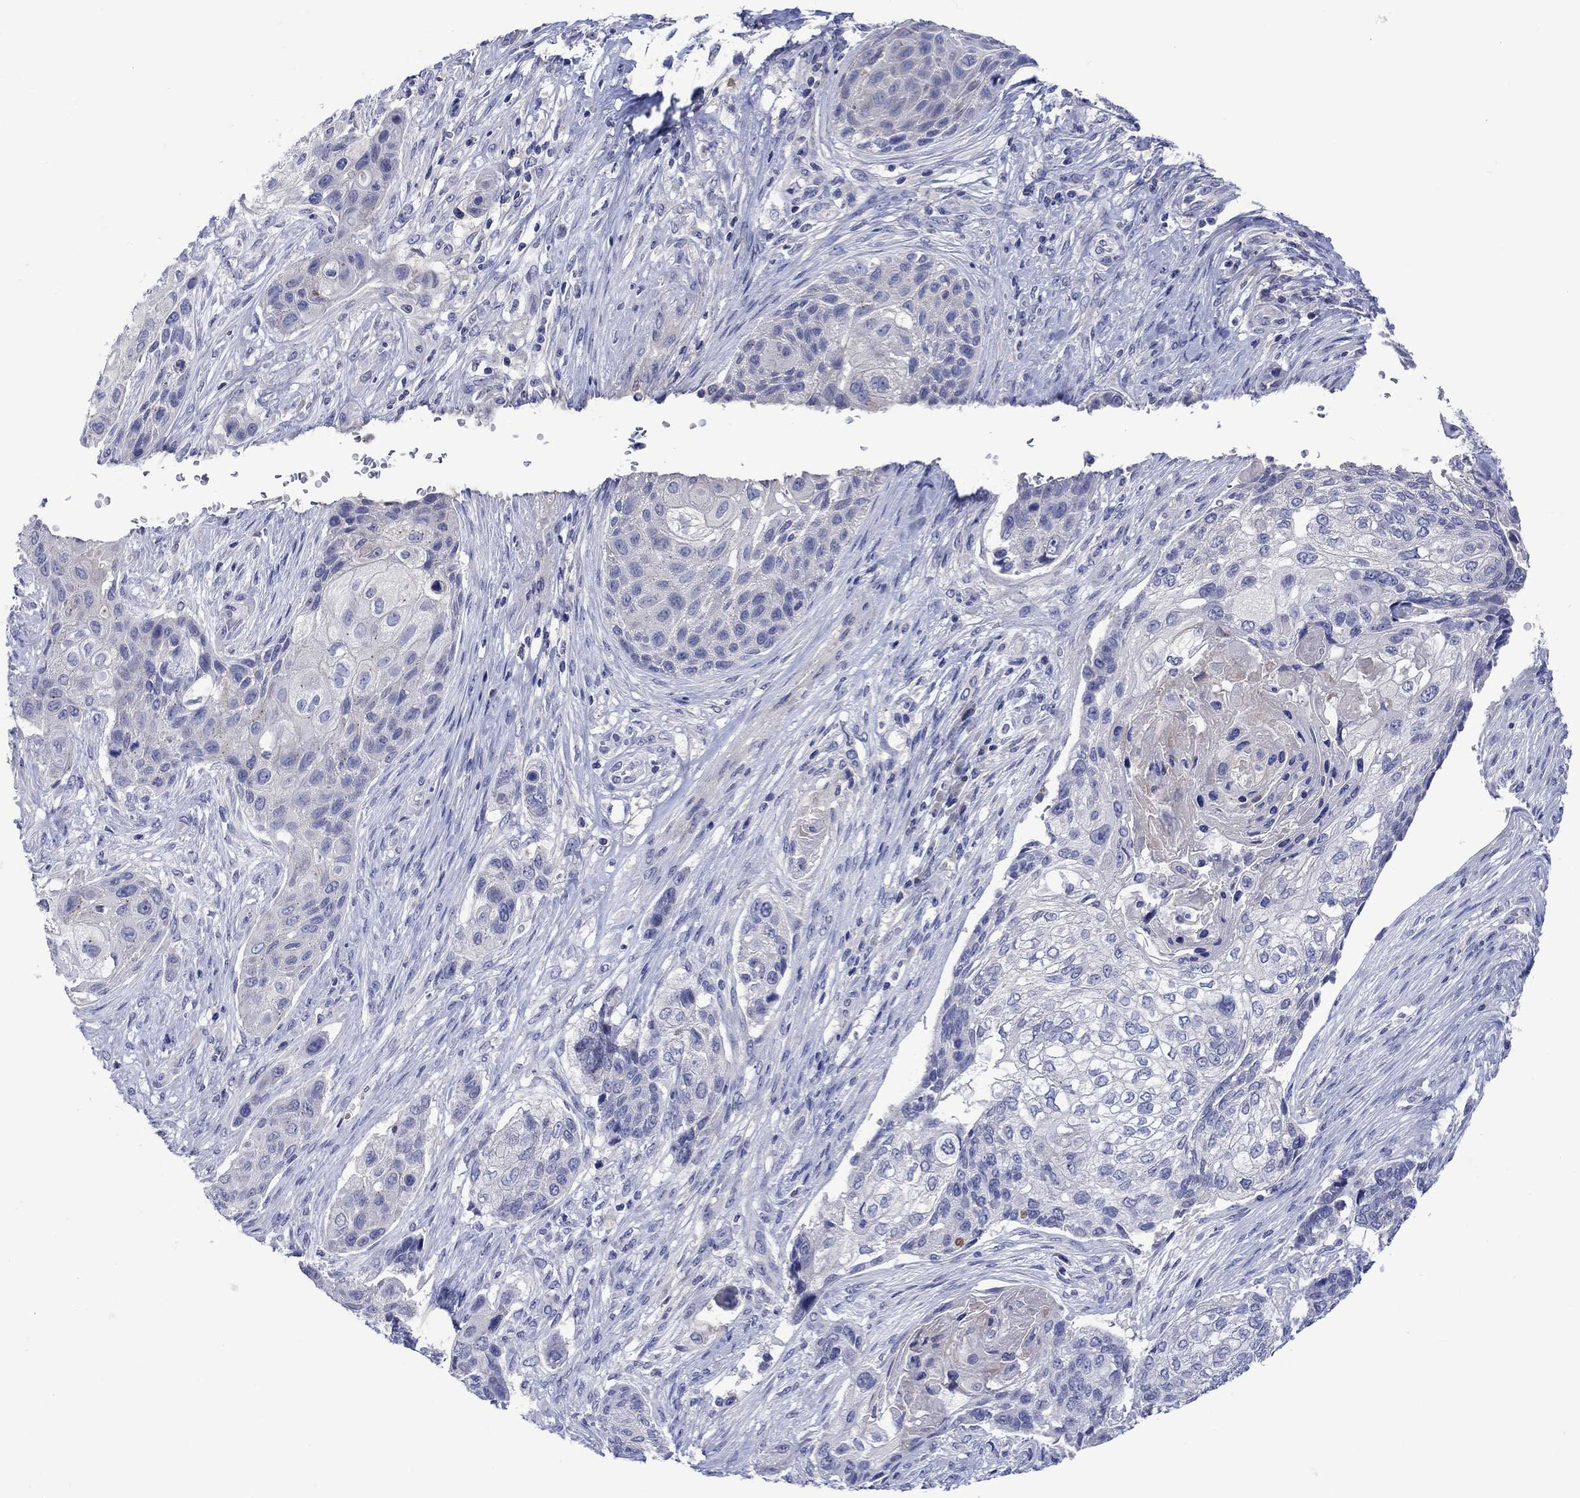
{"staining": {"intensity": "negative", "quantity": "none", "location": "none"}, "tissue": "lung cancer", "cell_type": "Tumor cells", "image_type": "cancer", "snomed": [{"axis": "morphology", "description": "Normal tissue, NOS"}, {"axis": "morphology", "description": "Squamous cell carcinoma, NOS"}, {"axis": "topography", "description": "Bronchus"}, {"axis": "topography", "description": "Lung"}], "caption": "The immunohistochemistry (IHC) micrograph has no significant staining in tumor cells of squamous cell carcinoma (lung) tissue.", "gene": "TOMM20L", "patient": {"sex": "male", "age": 69}}